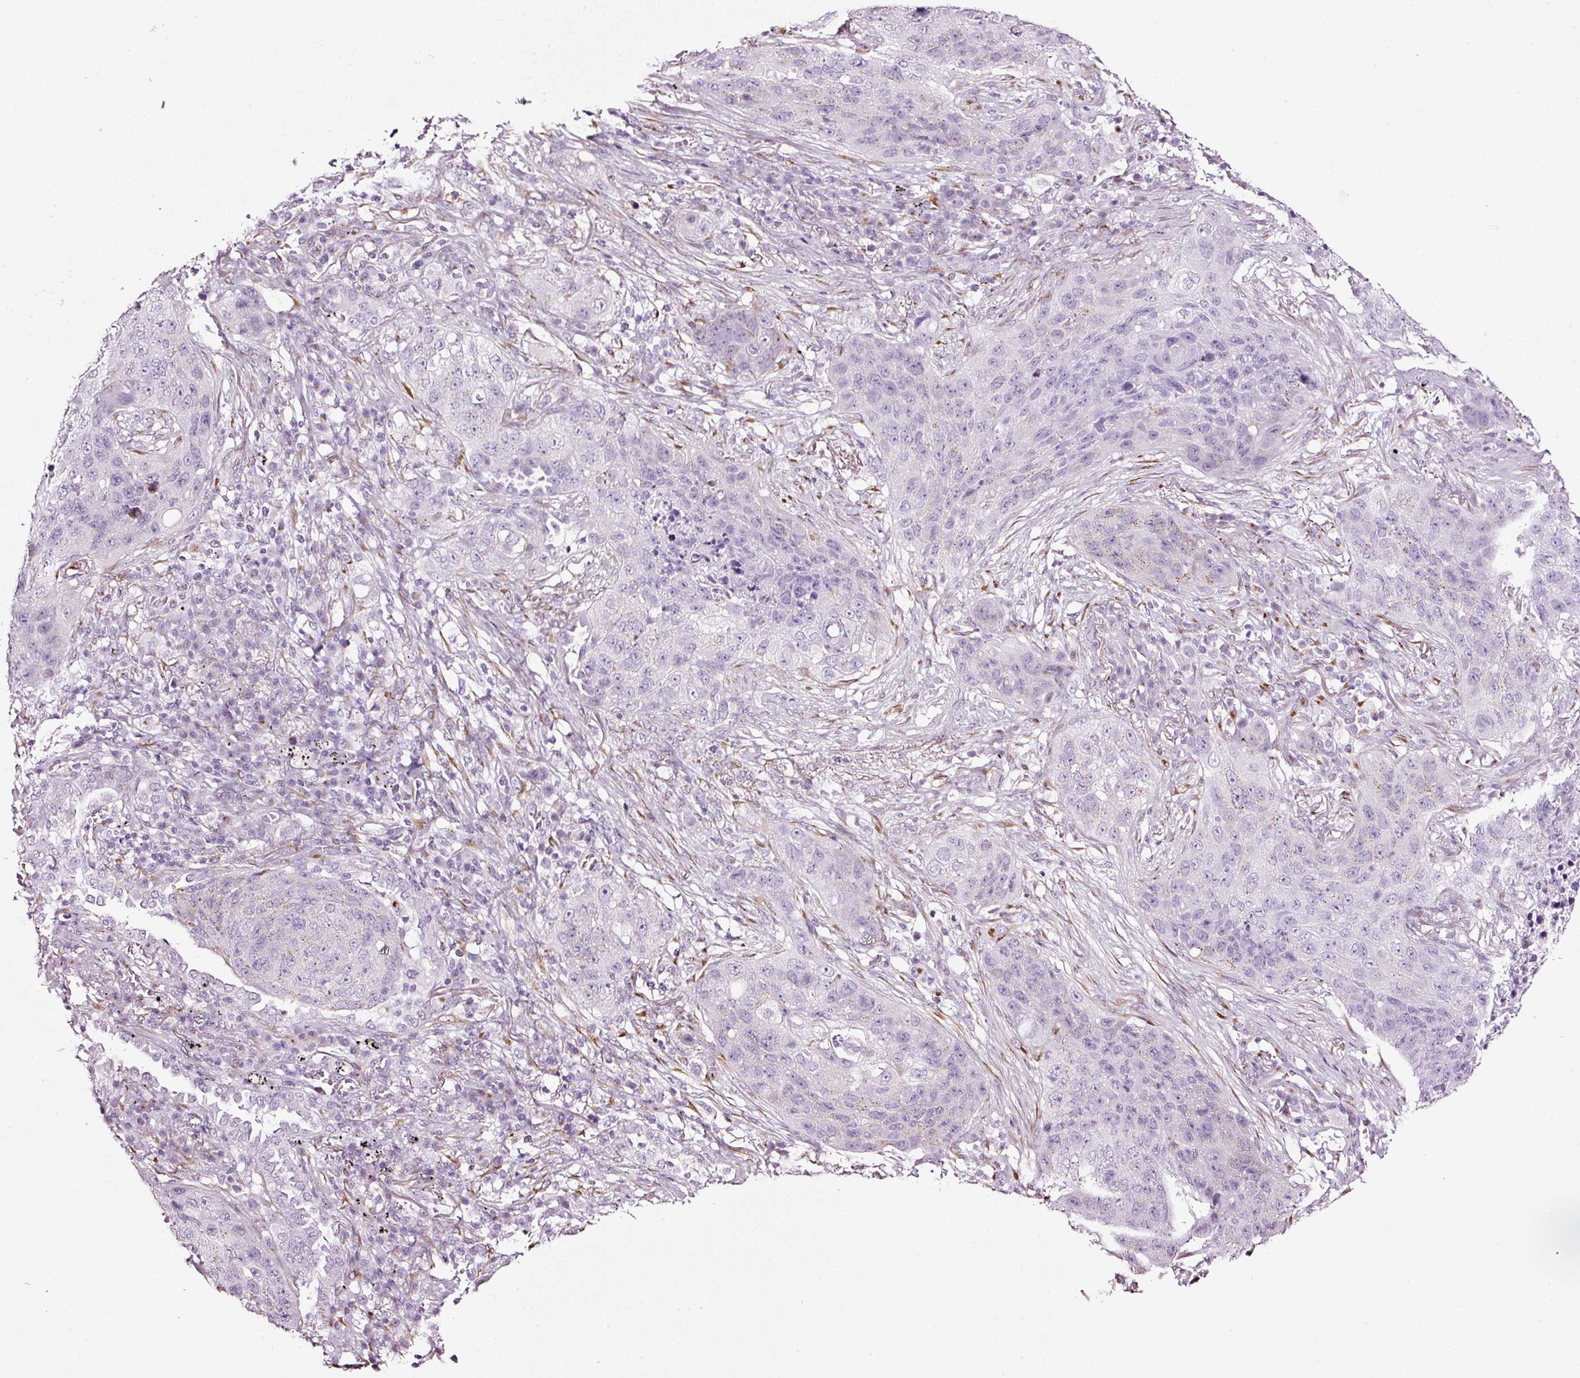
{"staining": {"intensity": "negative", "quantity": "none", "location": "none"}, "tissue": "lung cancer", "cell_type": "Tumor cells", "image_type": "cancer", "snomed": [{"axis": "morphology", "description": "Squamous cell carcinoma, NOS"}, {"axis": "topography", "description": "Lung"}], "caption": "IHC of lung cancer displays no expression in tumor cells.", "gene": "SDF4", "patient": {"sex": "female", "age": 63}}